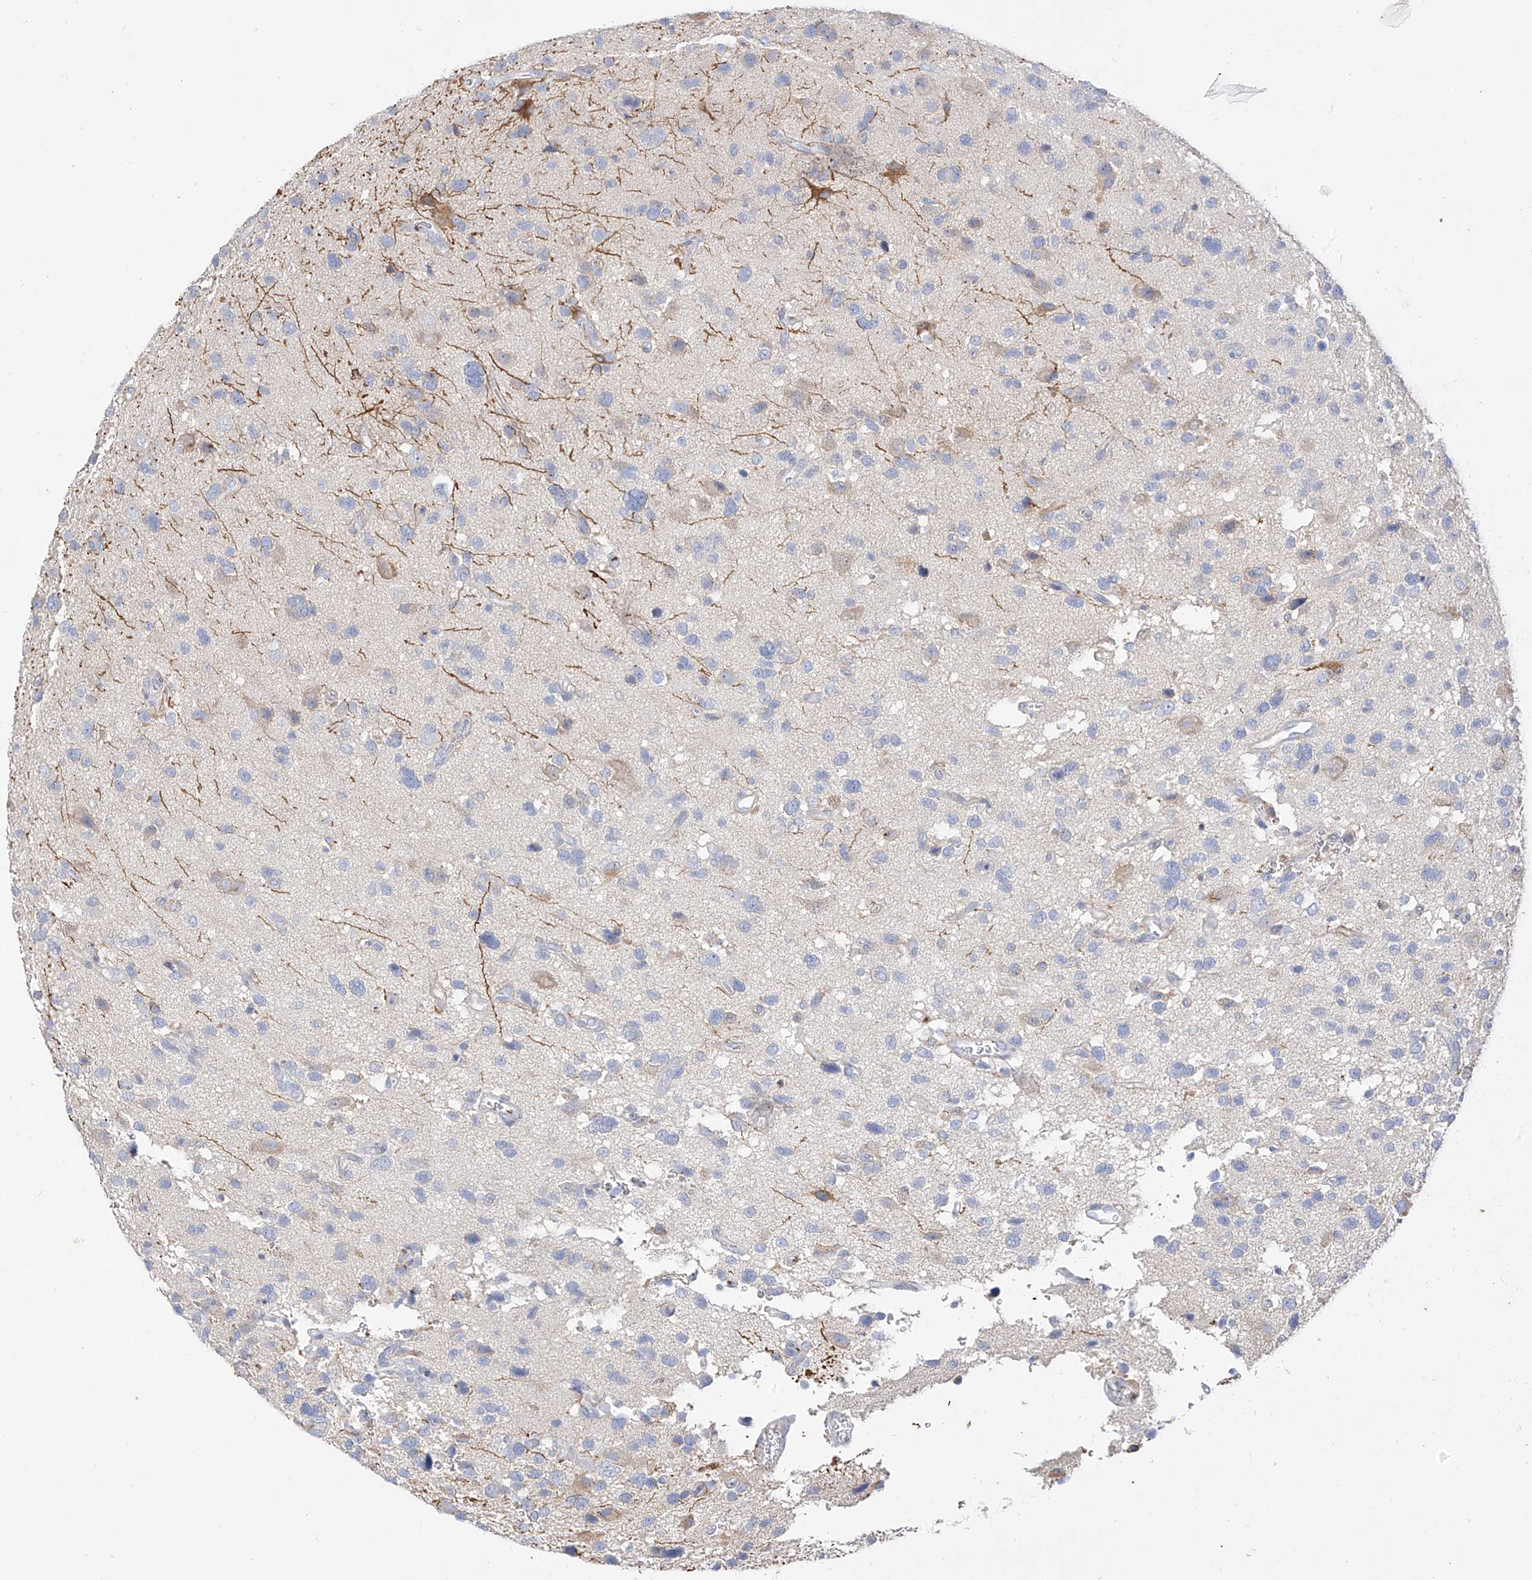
{"staining": {"intensity": "moderate", "quantity": "<25%", "location": "cytoplasmic/membranous"}, "tissue": "glioma", "cell_type": "Tumor cells", "image_type": "cancer", "snomed": [{"axis": "morphology", "description": "Glioma, malignant, High grade"}, {"axis": "topography", "description": "Brain"}], "caption": "An image of human malignant glioma (high-grade) stained for a protein demonstrates moderate cytoplasmic/membranous brown staining in tumor cells.", "gene": "RASA2", "patient": {"sex": "male", "age": 33}}